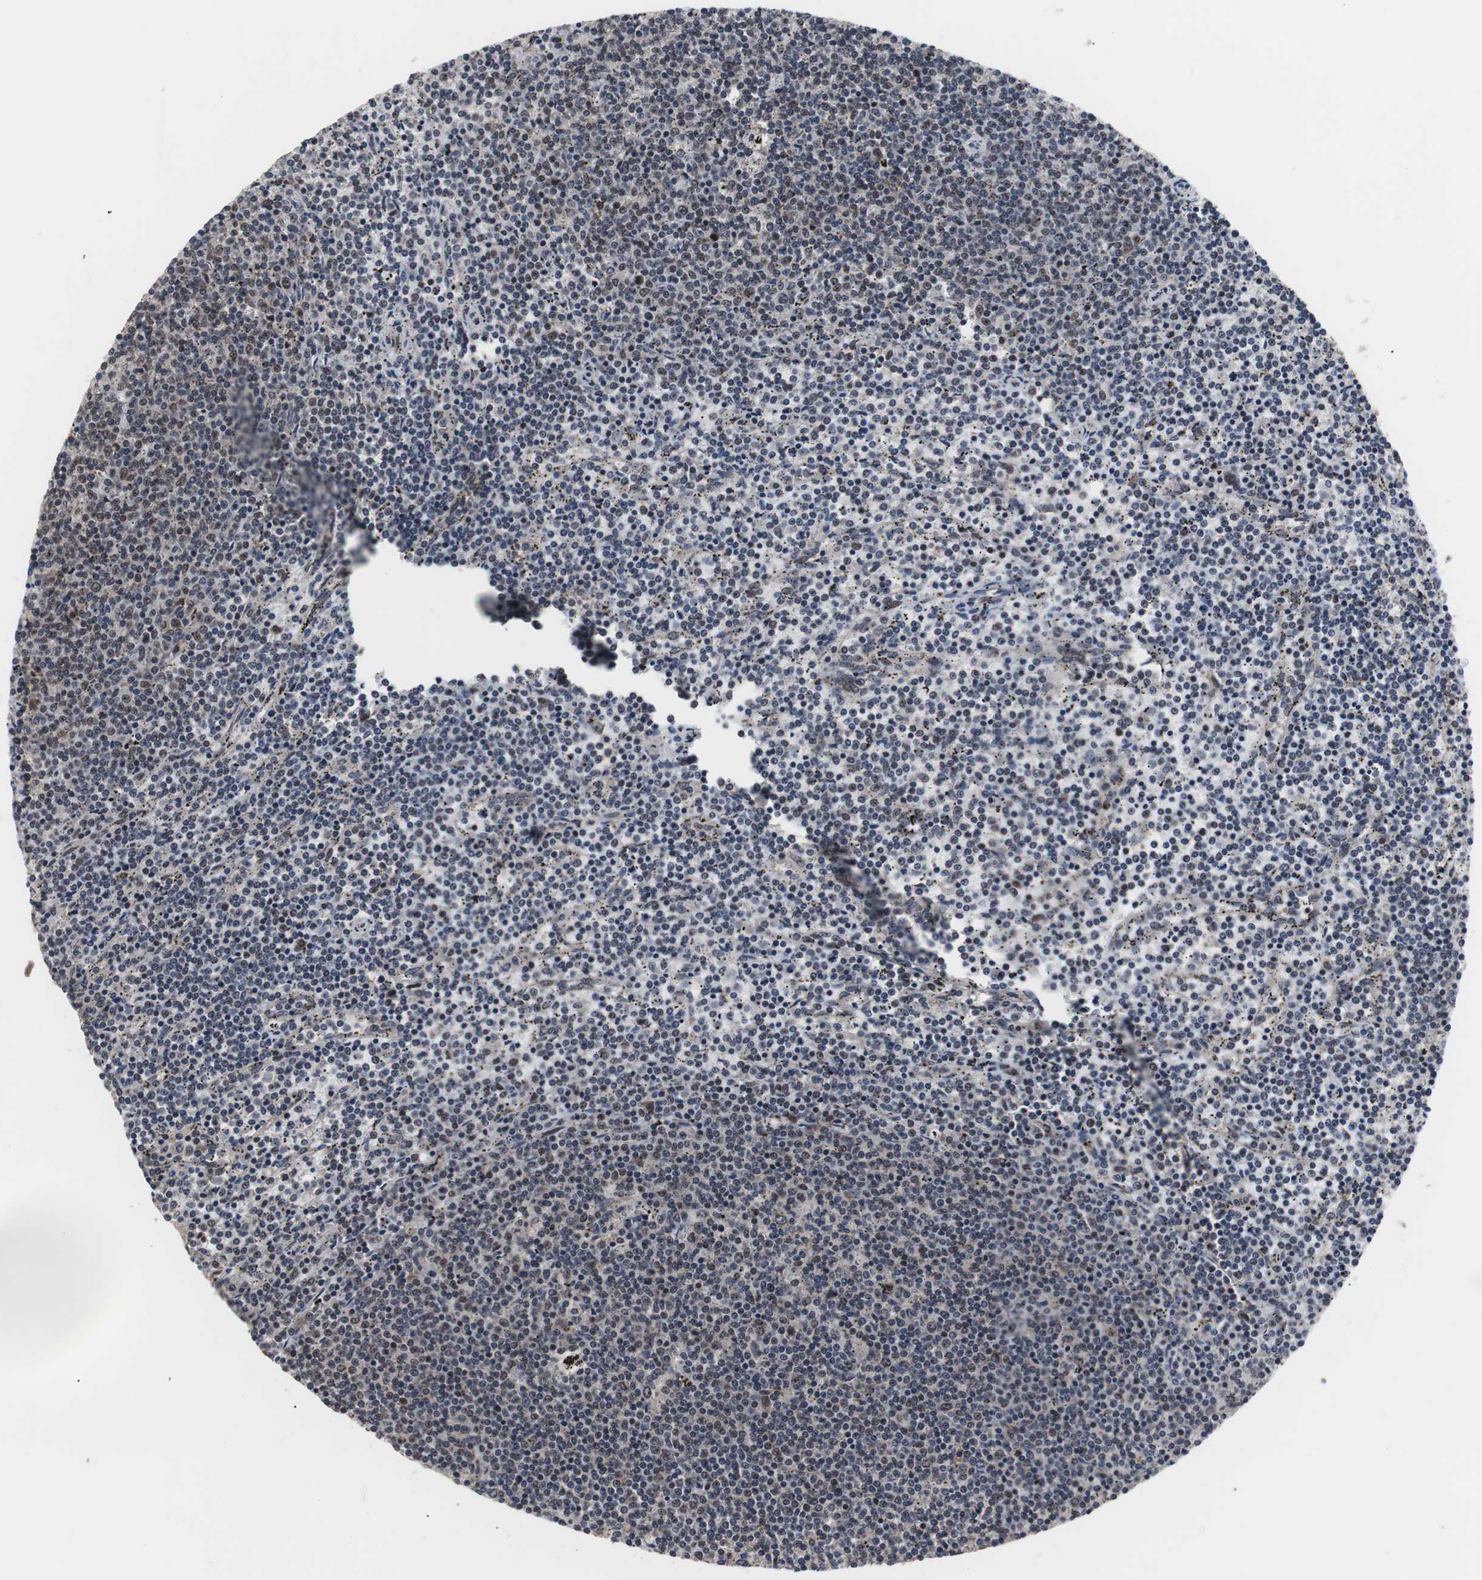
{"staining": {"intensity": "weak", "quantity": "<25%", "location": "nuclear"}, "tissue": "lymphoma", "cell_type": "Tumor cells", "image_type": "cancer", "snomed": [{"axis": "morphology", "description": "Malignant lymphoma, non-Hodgkin's type, Low grade"}, {"axis": "topography", "description": "Spleen"}], "caption": "Tumor cells are negative for brown protein staining in lymphoma.", "gene": "GTF2F2", "patient": {"sex": "female", "age": 50}}